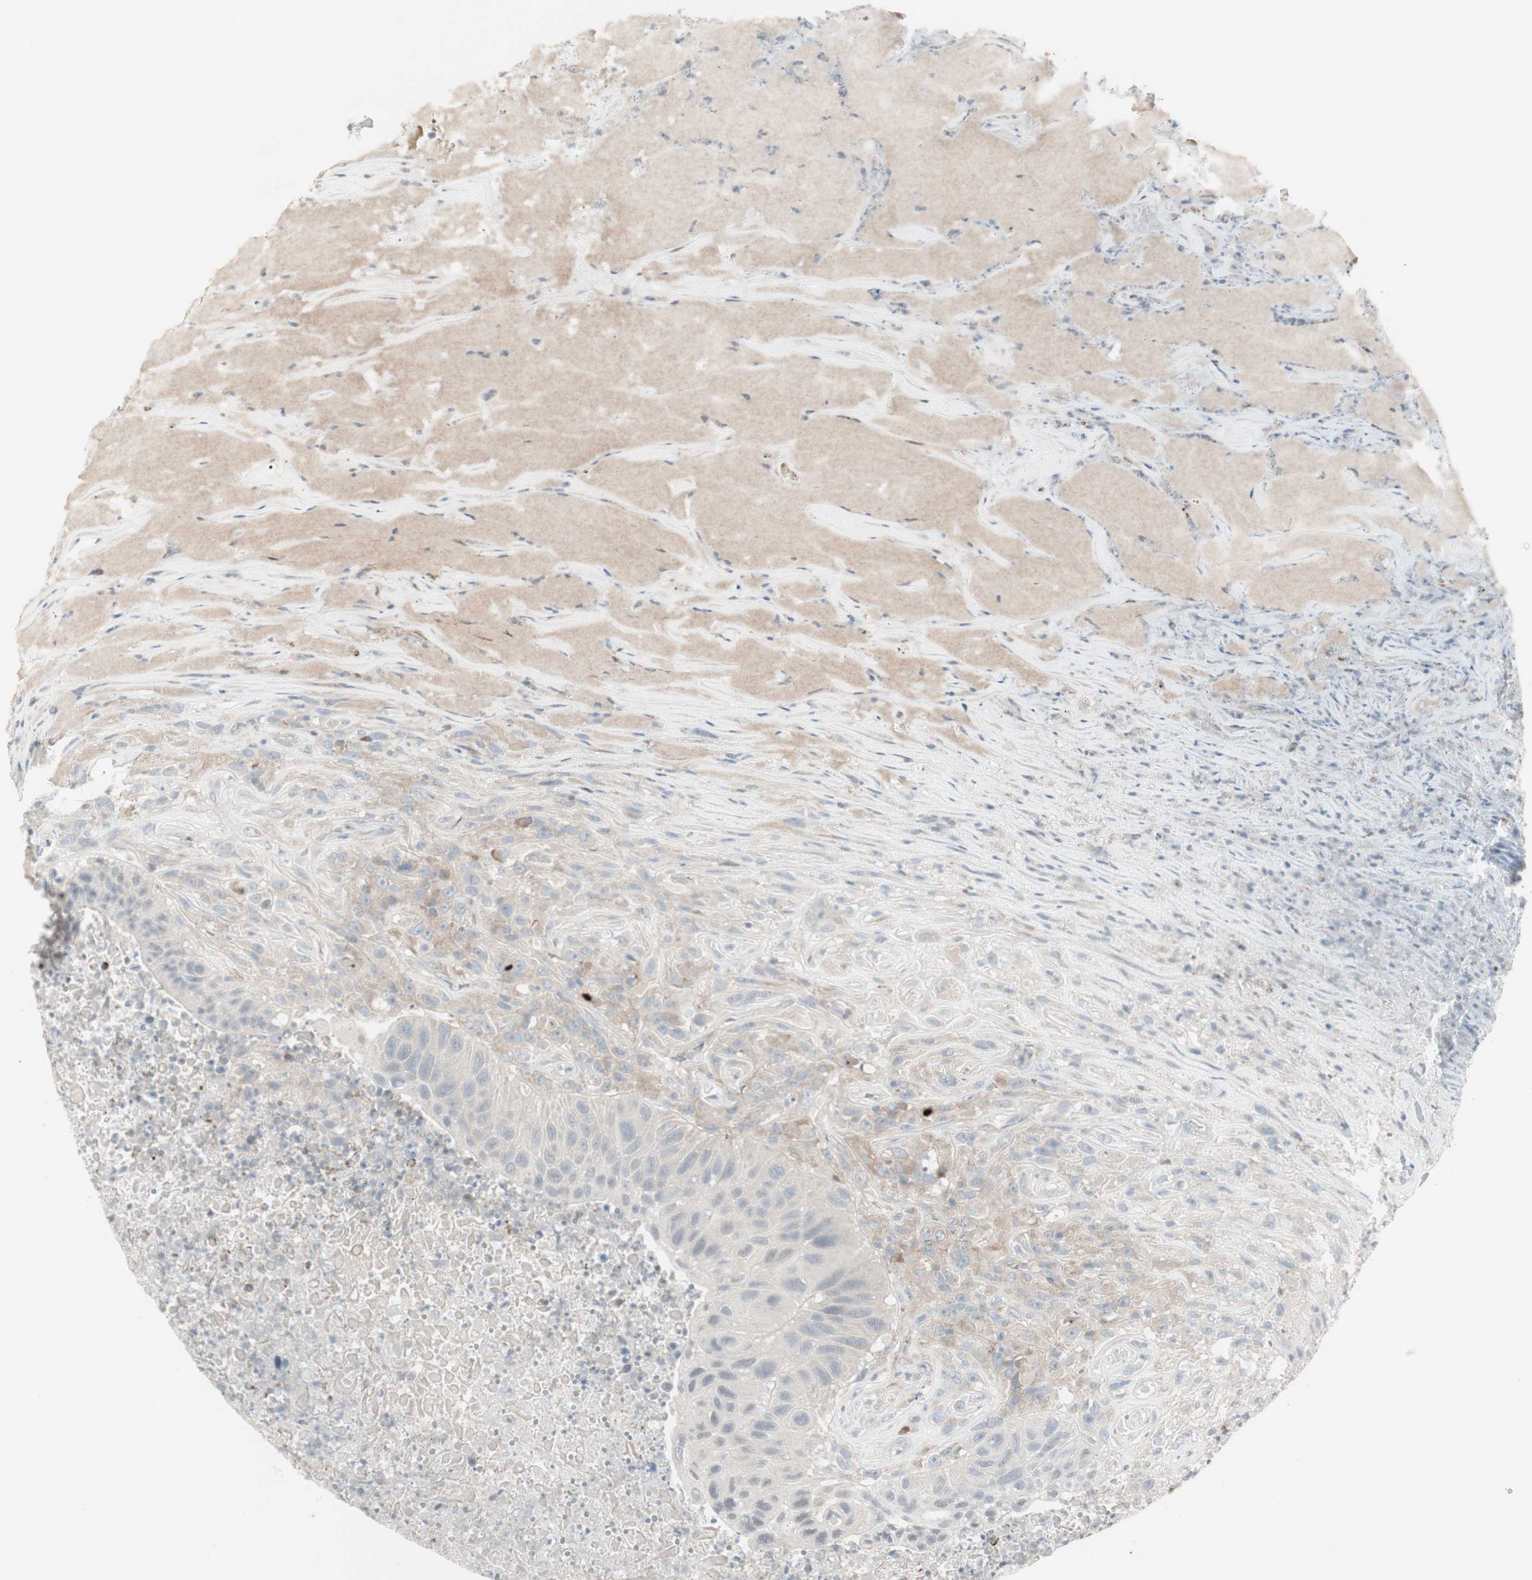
{"staining": {"intensity": "weak", "quantity": "<25%", "location": "cytoplasmic/membranous"}, "tissue": "urothelial cancer", "cell_type": "Tumor cells", "image_type": "cancer", "snomed": [{"axis": "morphology", "description": "Urothelial carcinoma, High grade"}, {"axis": "topography", "description": "Urinary bladder"}], "caption": "This is a image of immunohistochemistry staining of urothelial carcinoma (high-grade), which shows no expression in tumor cells. Brightfield microscopy of immunohistochemistry (IHC) stained with DAB (3,3'-diaminobenzidine) (brown) and hematoxylin (blue), captured at high magnification.", "gene": "MAP4K4", "patient": {"sex": "male", "age": 66}}